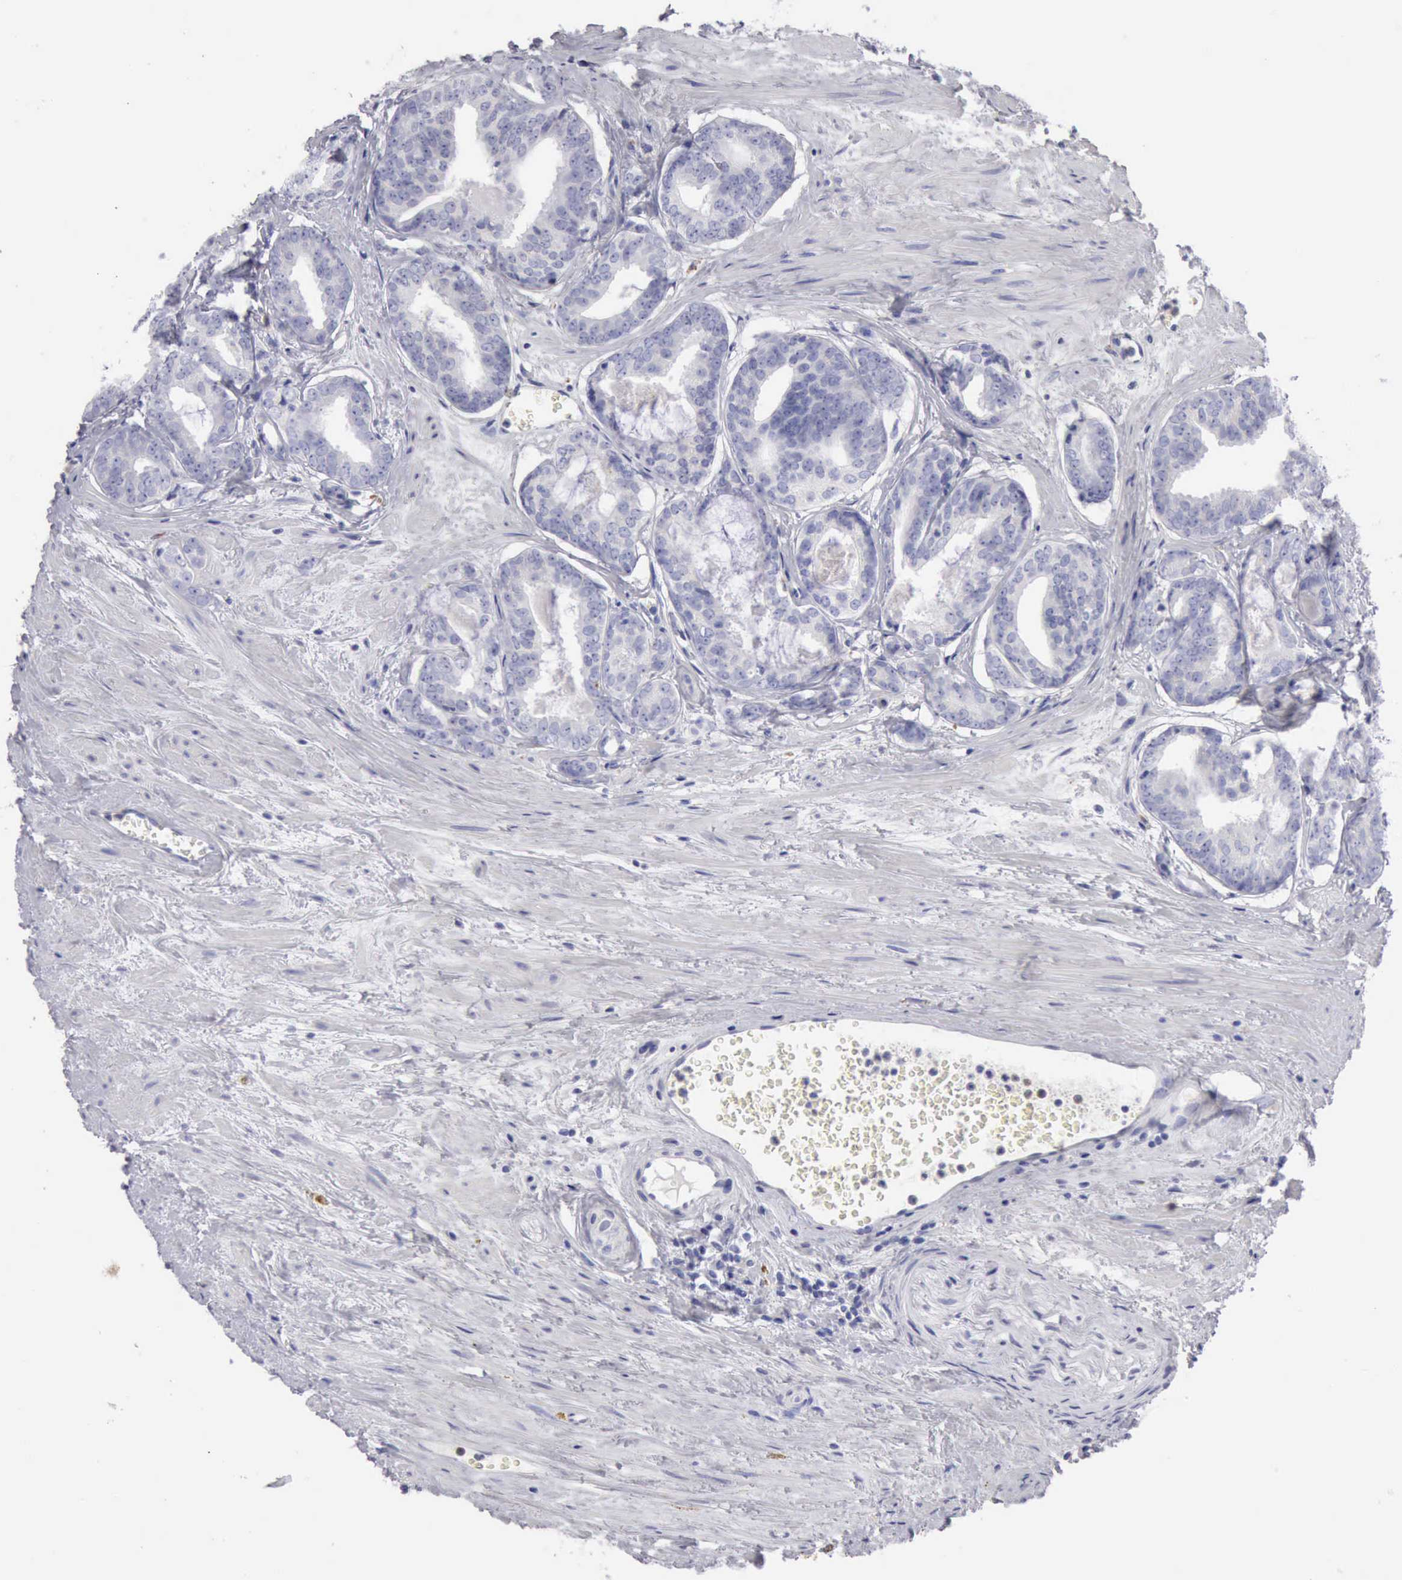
{"staining": {"intensity": "negative", "quantity": "none", "location": "none"}, "tissue": "prostate cancer", "cell_type": "Tumor cells", "image_type": "cancer", "snomed": [{"axis": "morphology", "description": "Adenocarcinoma, Medium grade"}, {"axis": "topography", "description": "Prostate"}], "caption": "Immunohistochemistry of medium-grade adenocarcinoma (prostate) demonstrates no positivity in tumor cells.", "gene": "CTSS", "patient": {"sex": "male", "age": 79}}